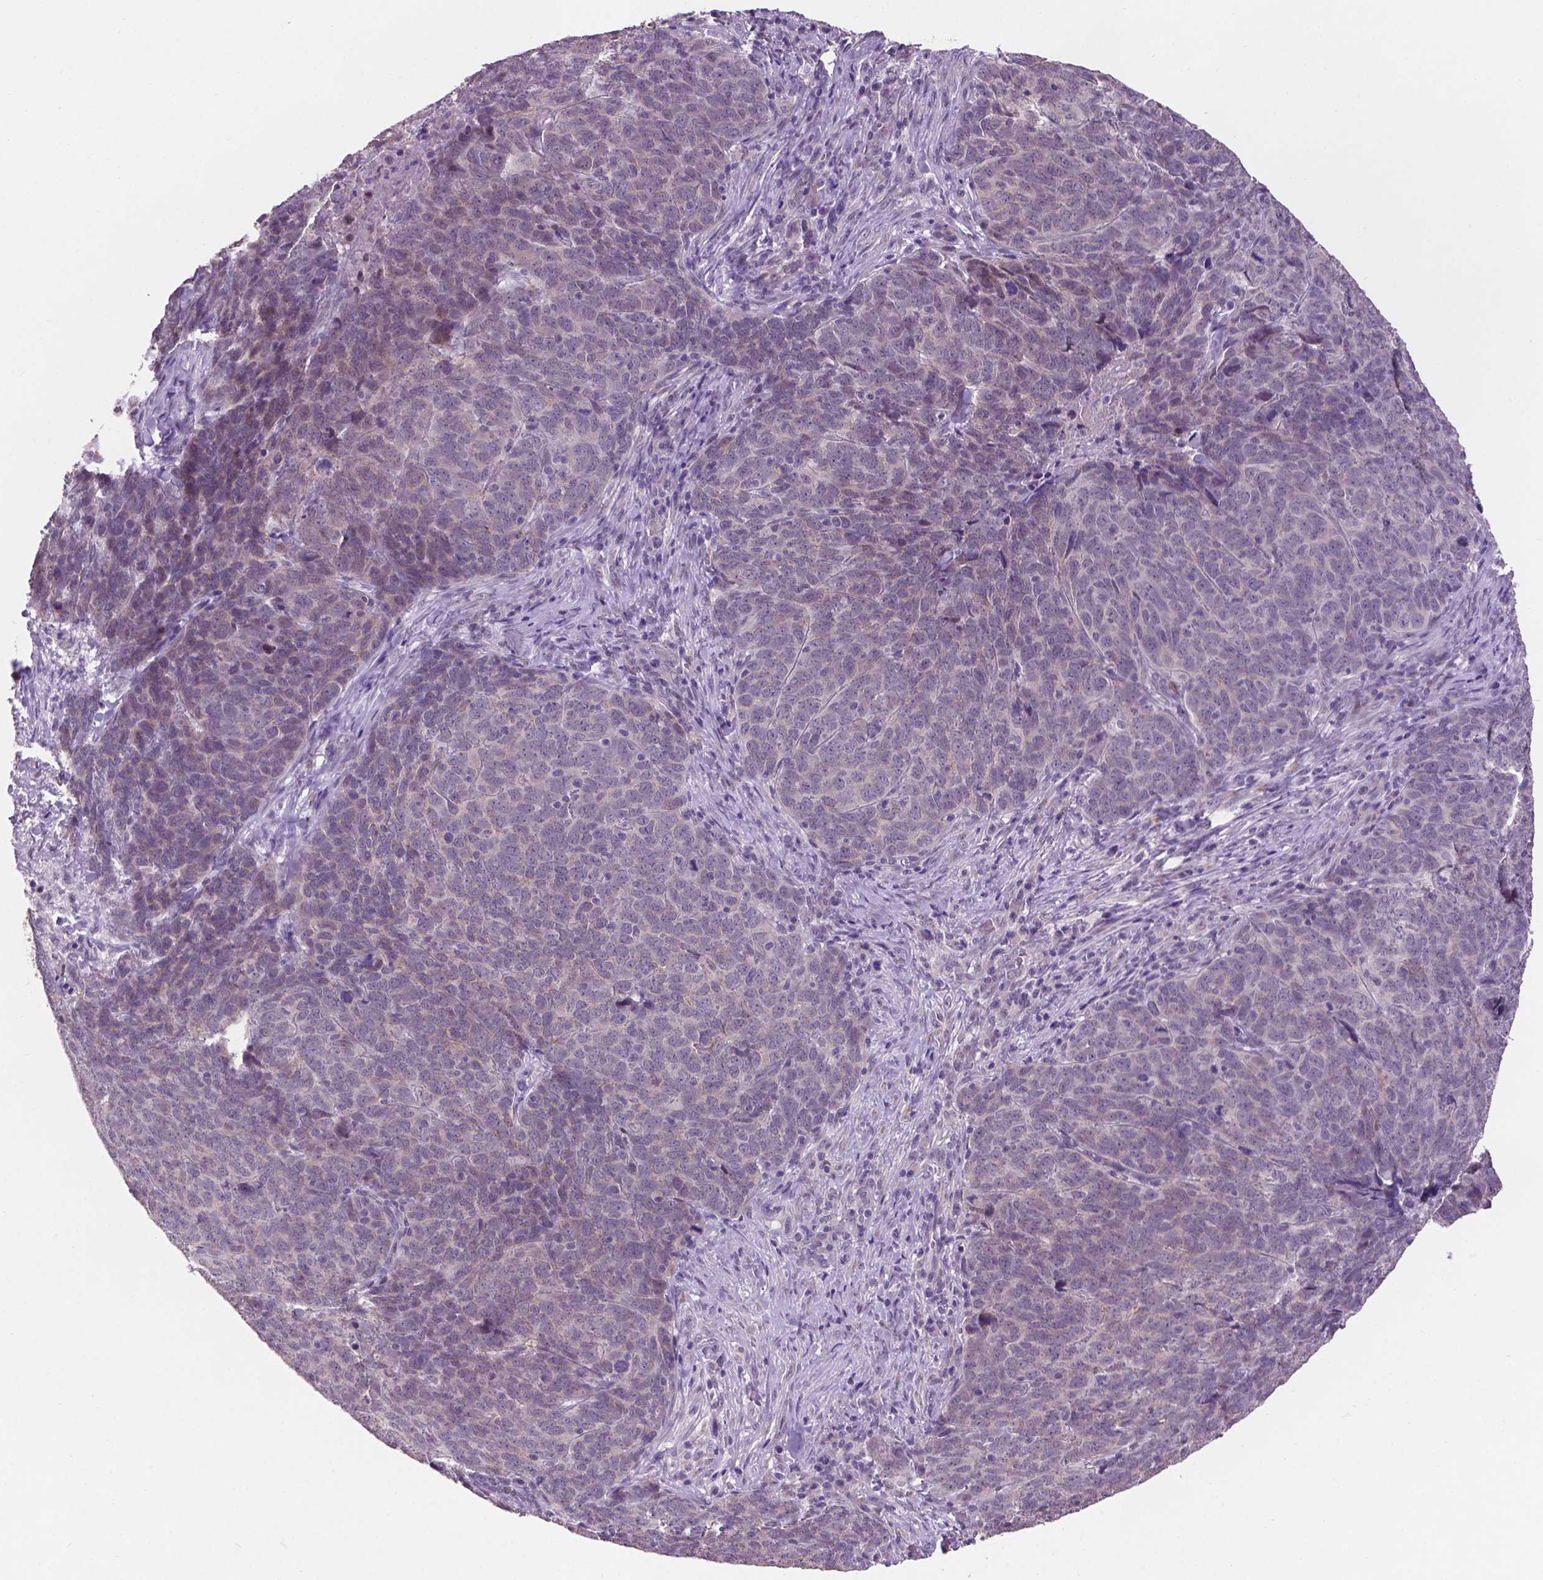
{"staining": {"intensity": "negative", "quantity": "none", "location": "none"}, "tissue": "skin cancer", "cell_type": "Tumor cells", "image_type": "cancer", "snomed": [{"axis": "morphology", "description": "Squamous cell carcinoma, NOS"}, {"axis": "topography", "description": "Skin"}, {"axis": "topography", "description": "Anal"}], "caption": "High power microscopy histopathology image of an immunohistochemistry (IHC) micrograph of squamous cell carcinoma (skin), revealing no significant expression in tumor cells.", "gene": "GXYLT2", "patient": {"sex": "female", "age": 51}}